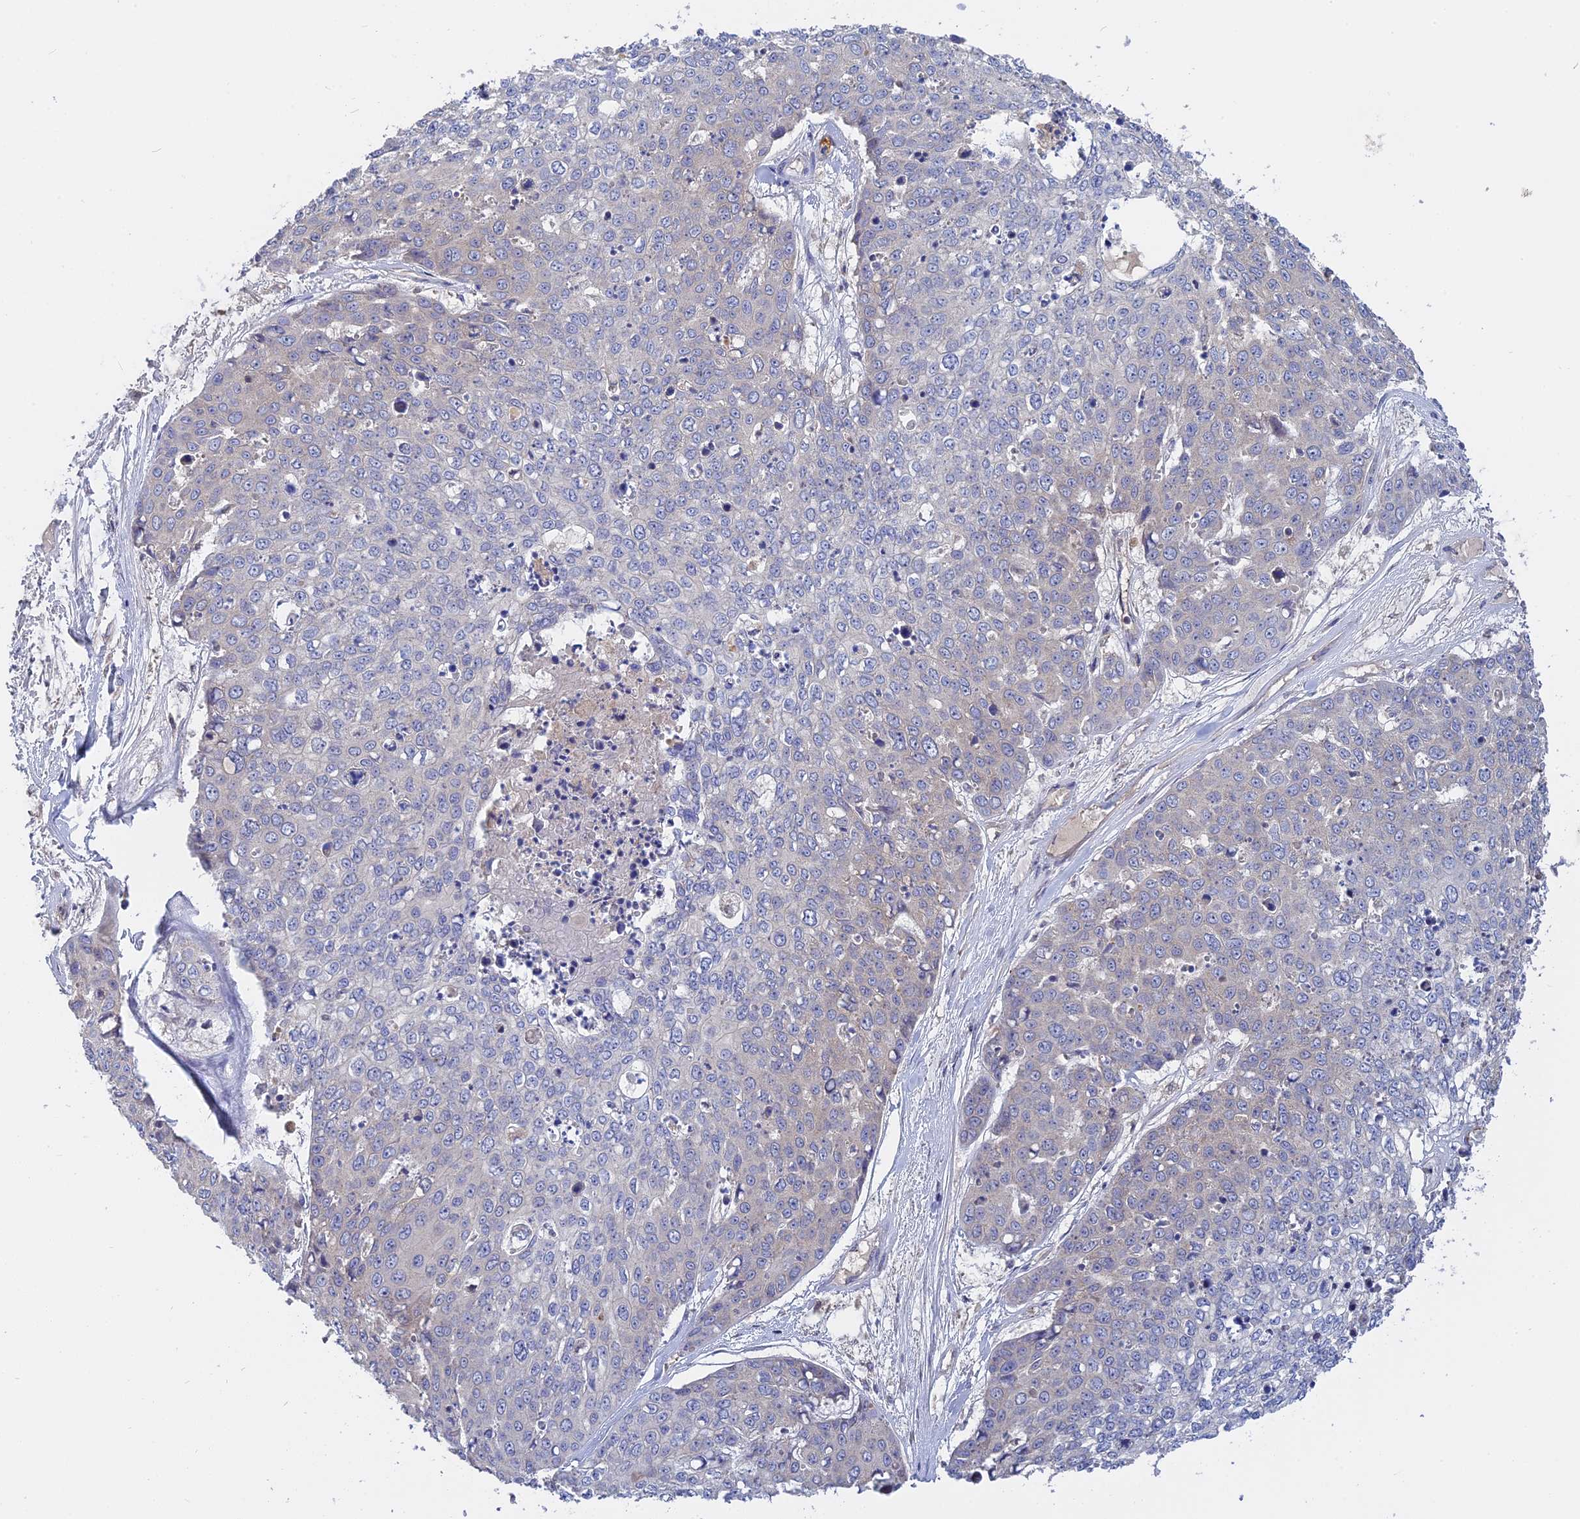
{"staining": {"intensity": "weak", "quantity": "25%-75%", "location": "cytoplasmic/membranous"}, "tissue": "skin cancer", "cell_type": "Tumor cells", "image_type": "cancer", "snomed": [{"axis": "morphology", "description": "Squamous cell carcinoma, NOS"}, {"axis": "topography", "description": "Skin"}], "caption": "This image displays IHC staining of skin cancer (squamous cell carcinoma), with low weak cytoplasmic/membranous expression in about 25%-75% of tumor cells.", "gene": "IL21R", "patient": {"sex": "female", "age": 44}}